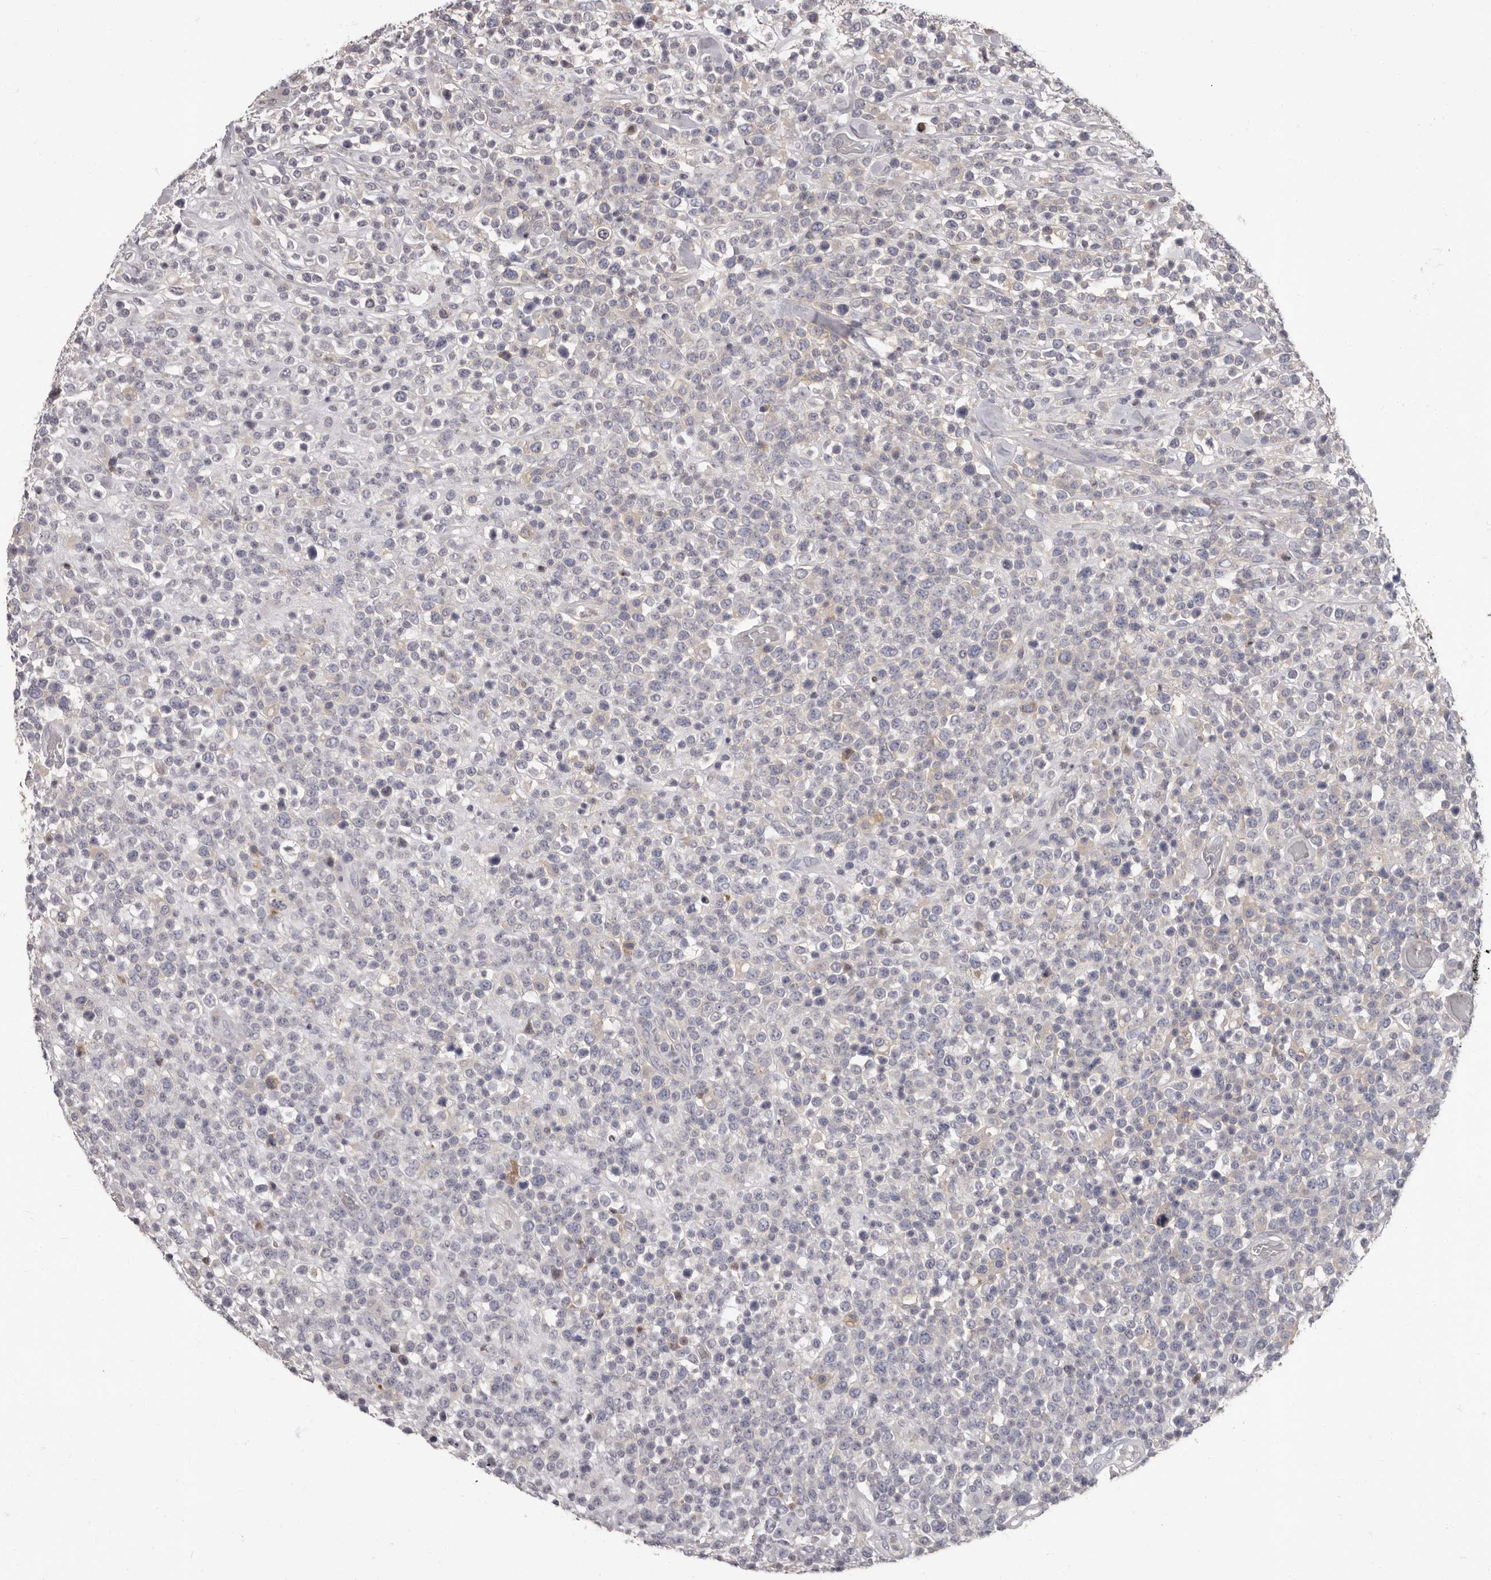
{"staining": {"intensity": "negative", "quantity": "none", "location": "none"}, "tissue": "lymphoma", "cell_type": "Tumor cells", "image_type": "cancer", "snomed": [{"axis": "morphology", "description": "Malignant lymphoma, non-Hodgkin's type, High grade"}, {"axis": "topography", "description": "Colon"}], "caption": "DAB (3,3'-diaminobenzidine) immunohistochemical staining of malignant lymphoma, non-Hodgkin's type (high-grade) exhibits no significant positivity in tumor cells.", "gene": "APEH", "patient": {"sex": "female", "age": 53}}